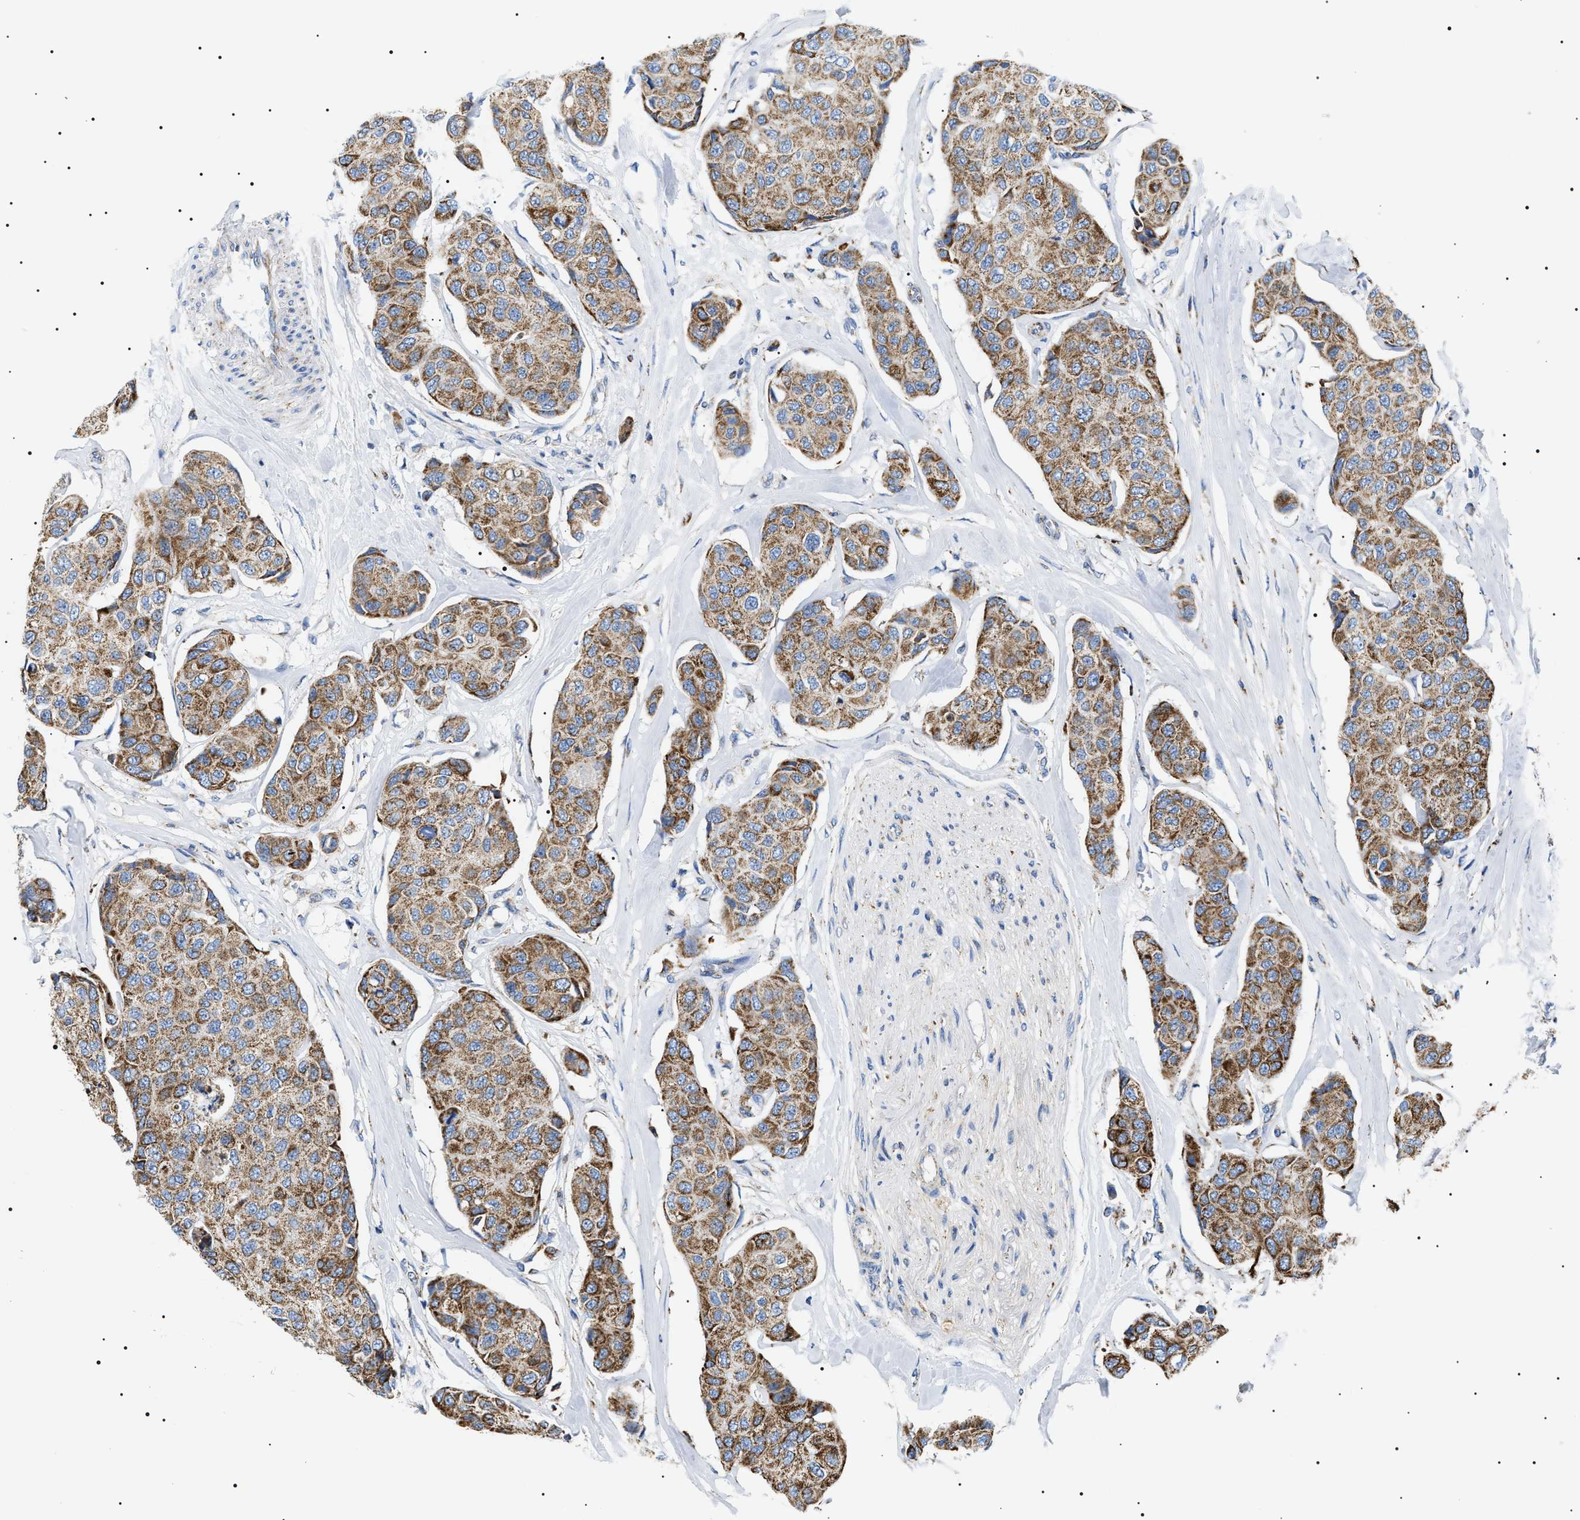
{"staining": {"intensity": "moderate", "quantity": ">75%", "location": "cytoplasmic/membranous"}, "tissue": "breast cancer", "cell_type": "Tumor cells", "image_type": "cancer", "snomed": [{"axis": "morphology", "description": "Duct carcinoma"}, {"axis": "topography", "description": "Breast"}], "caption": "Protein analysis of intraductal carcinoma (breast) tissue reveals moderate cytoplasmic/membranous positivity in approximately >75% of tumor cells. The protein is shown in brown color, while the nuclei are stained blue.", "gene": "OXSM", "patient": {"sex": "female", "age": 80}}